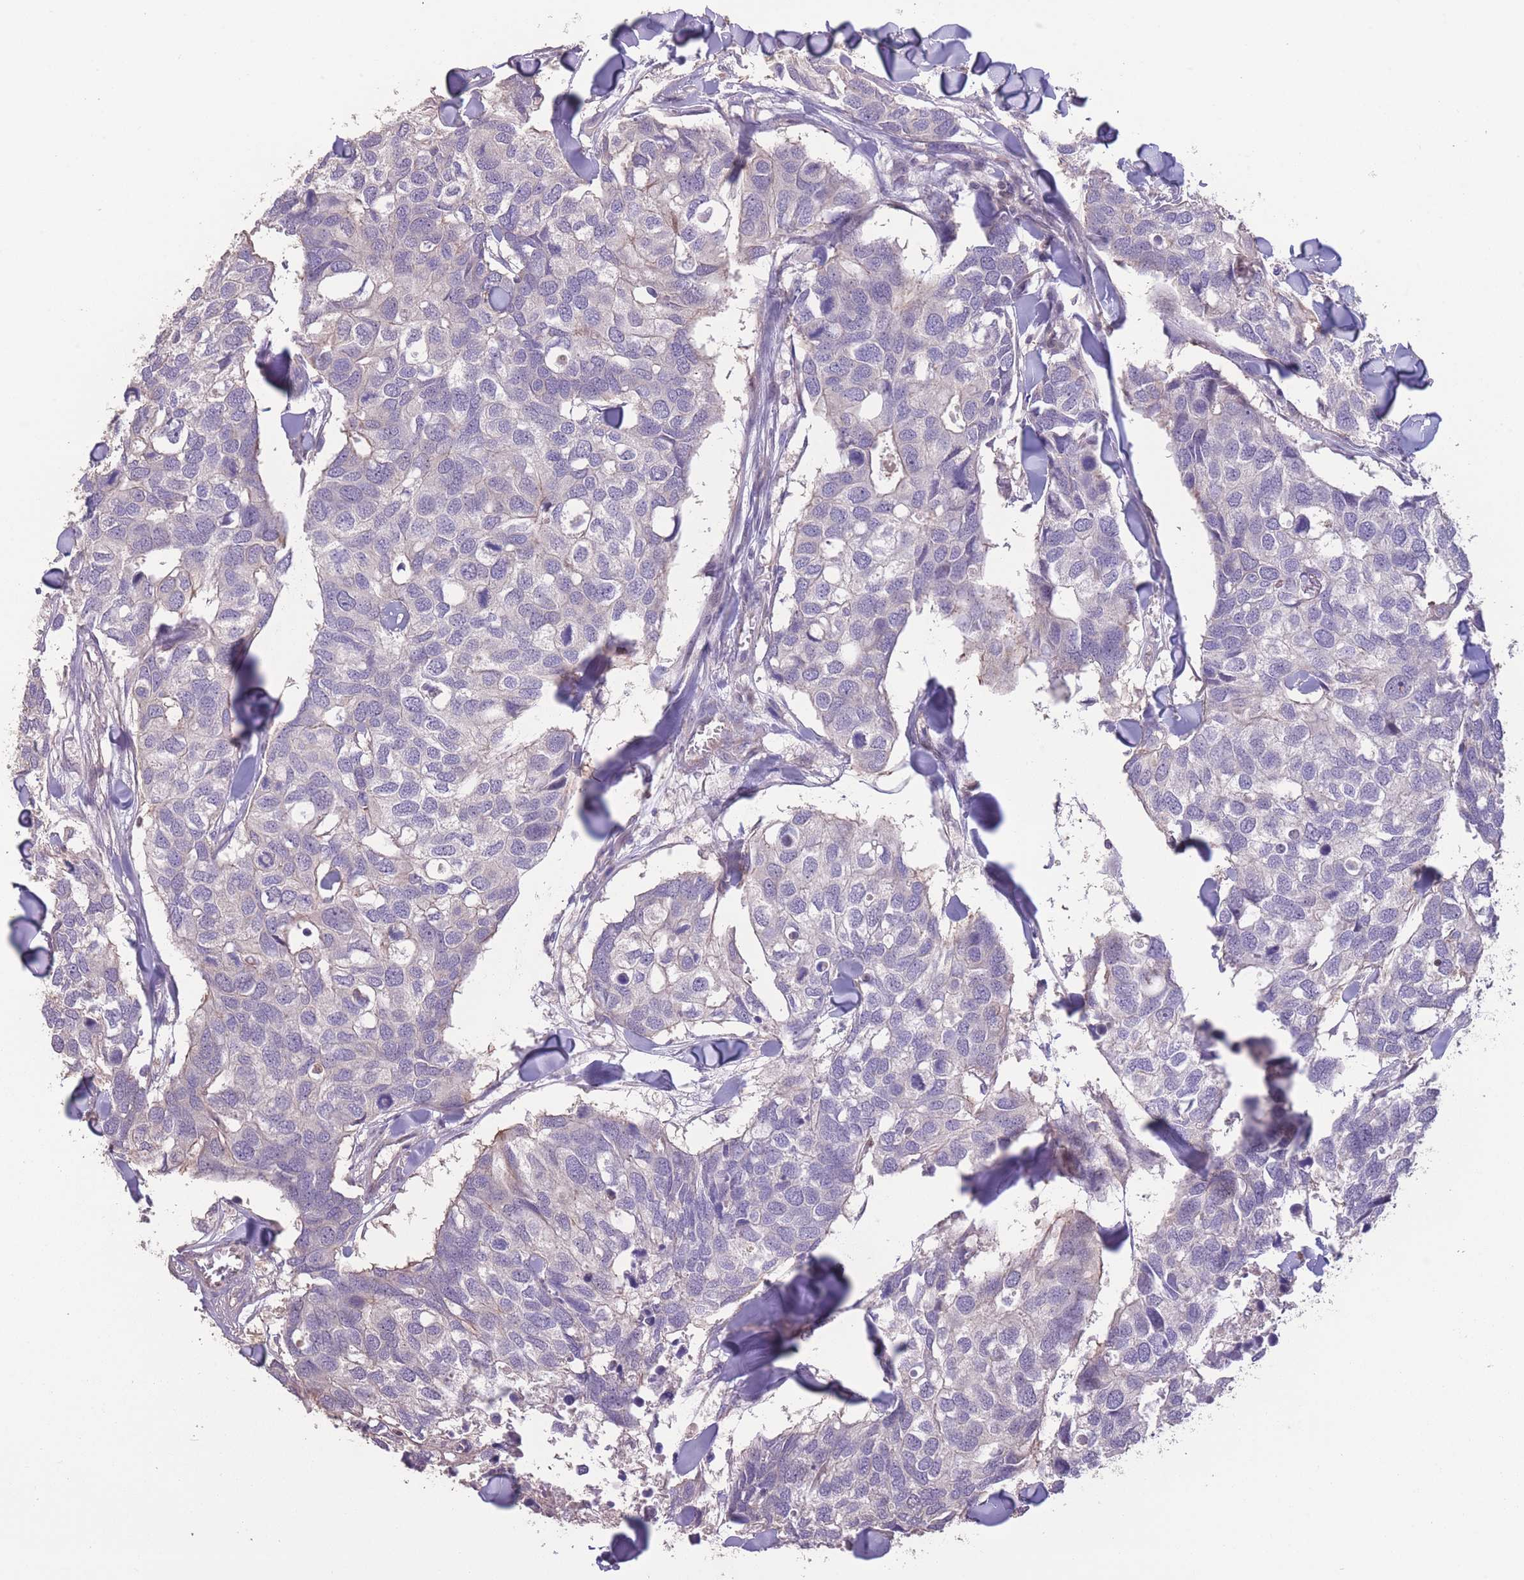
{"staining": {"intensity": "negative", "quantity": "none", "location": "none"}, "tissue": "breast cancer", "cell_type": "Tumor cells", "image_type": "cancer", "snomed": [{"axis": "morphology", "description": "Duct carcinoma"}, {"axis": "topography", "description": "Breast"}], "caption": "Immunohistochemistry (IHC) image of neoplastic tissue: invasive ductal carcinoma (breast) stained with DAB exhibits no significant protein positivity in tumor cells. (DAB IHC with hematoxylin counter stain).", "gene": "RSPH10B", "patient": {"sex": "female", "age": 83}}